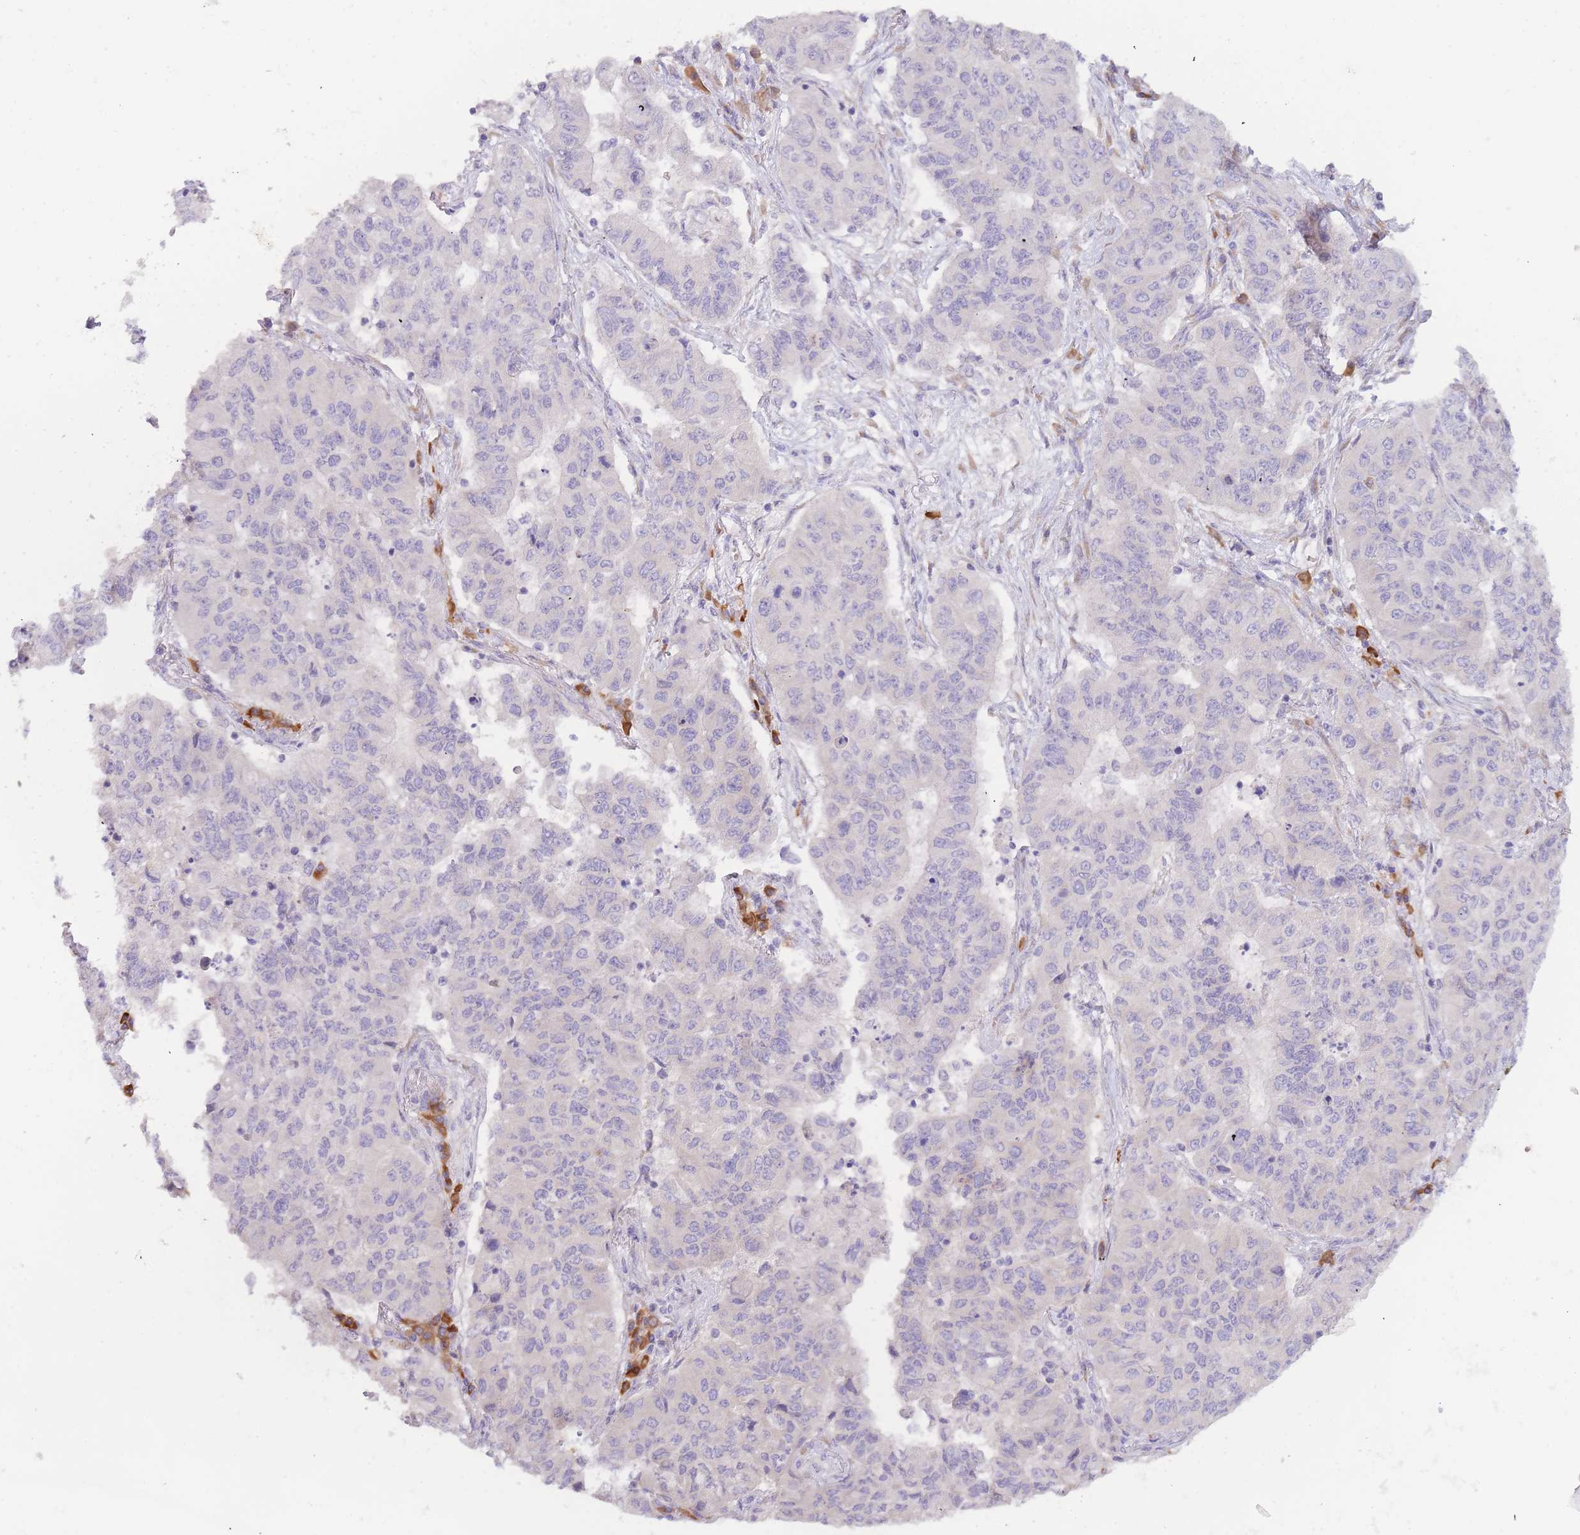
{"staining": {"intensity": "negative", "quantity": "none", "location": "none"}, "tissue": "lung cancer", "cell_type": "Tumor cells", "image_type": "cancer", "snomed": [{"axis": "morphology", "description": "Squamous cell carcinoma, NOS"}, {"axis": "topography", "description": "Lung"}], "caption": "Lung squamous cell carcinoma was stained to show a protein in brown. There is no significant staining in tumor cells.", "gene": "SLC35E4", "patient": {"sex": "male", "age": 74}}